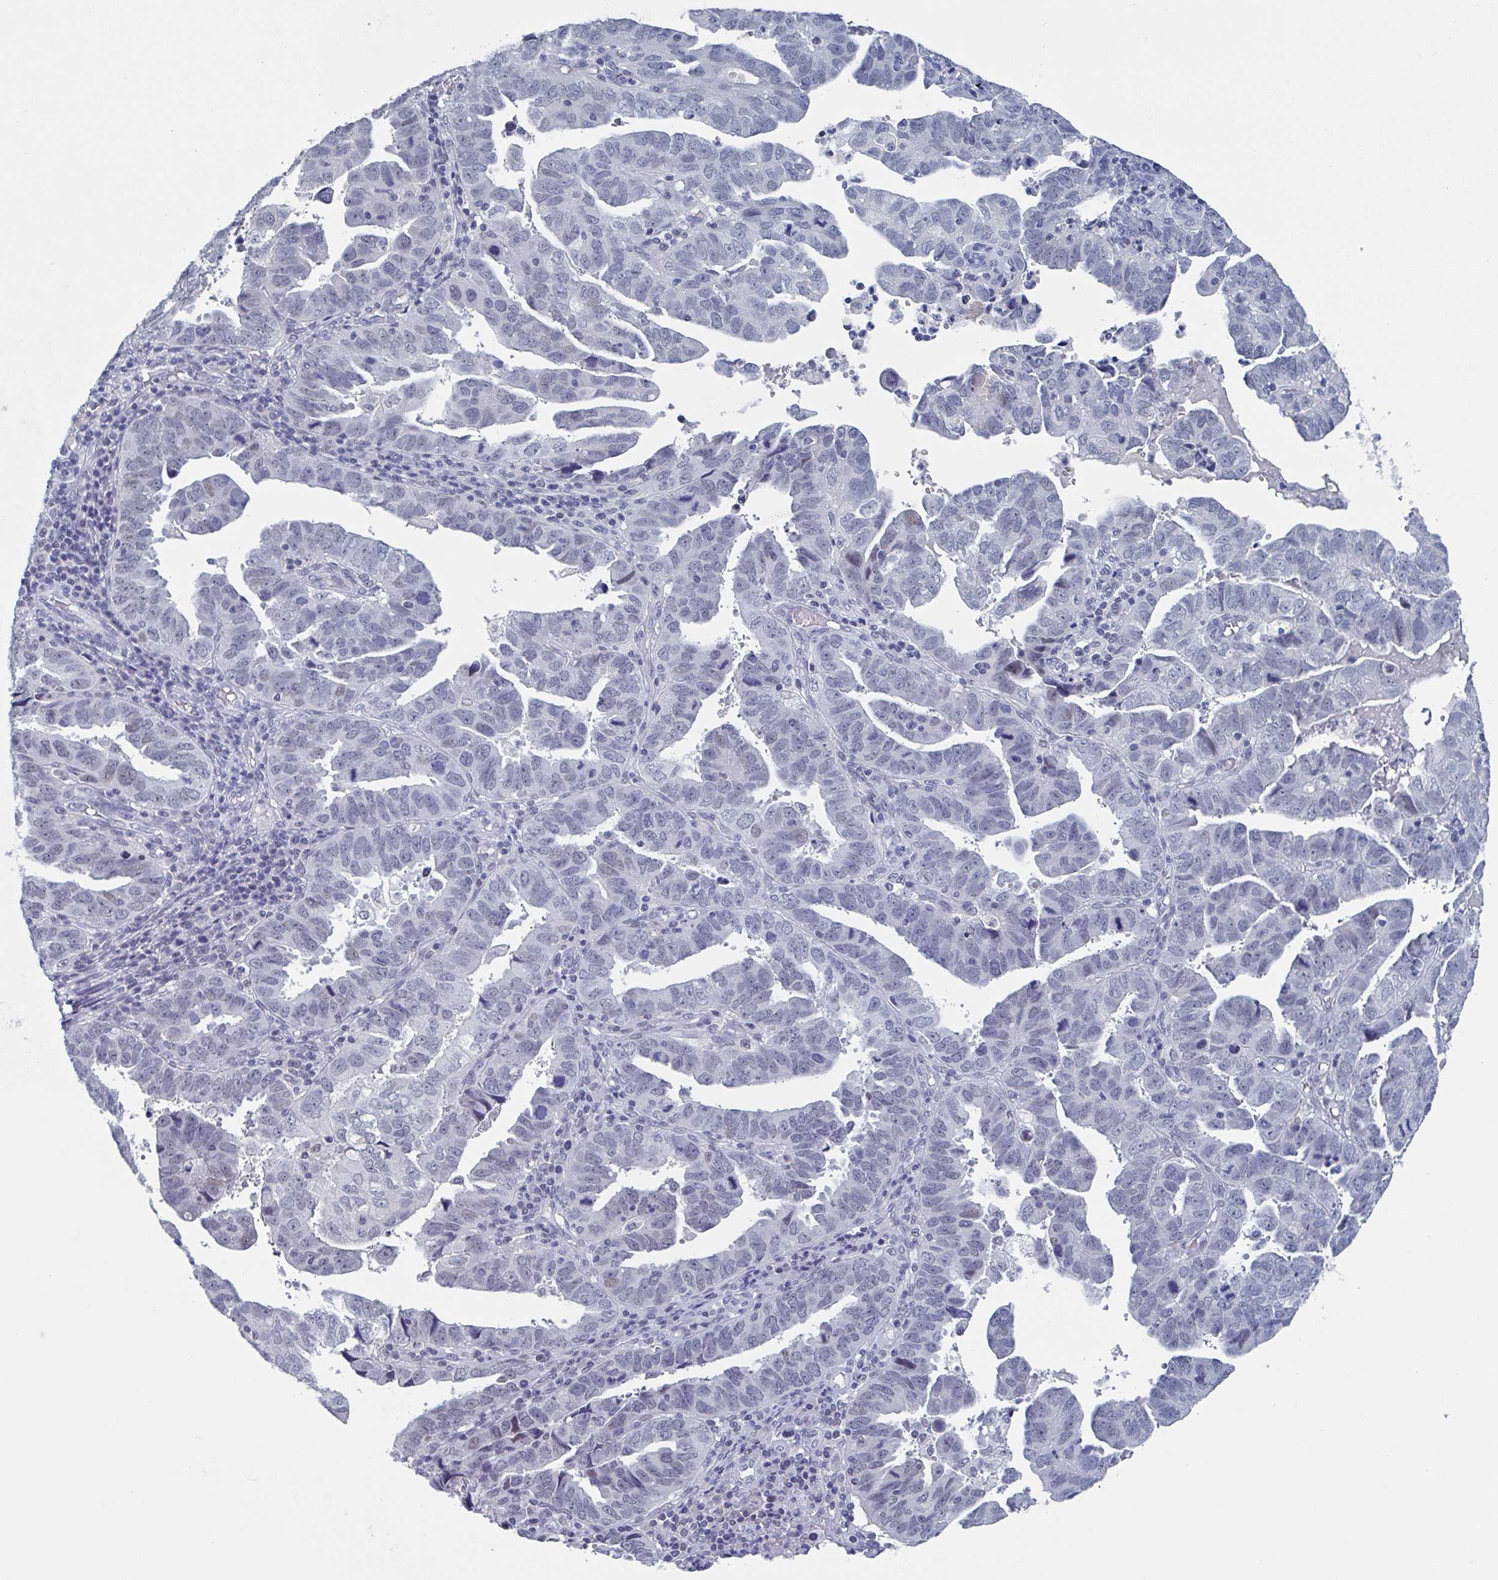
{"staining": {"intensity": "weak", "quantity": "<25%", "location": "nuclear"}, "tissue": "endometrial cancer", "cell_type": "Tumor cells", "image_type": "cancer", "snomed": [{"axis": "morphology", "description": "Adenocarcinoma, NOS"}, {"axis": "topography", "description": "Uterus"}], "caption": "Tumor cells show no significant protein expression in endometrial cancer (adenocarcinoma).", "gene": "KDM4D", "patient": {"sex": "female", "age": 62}}